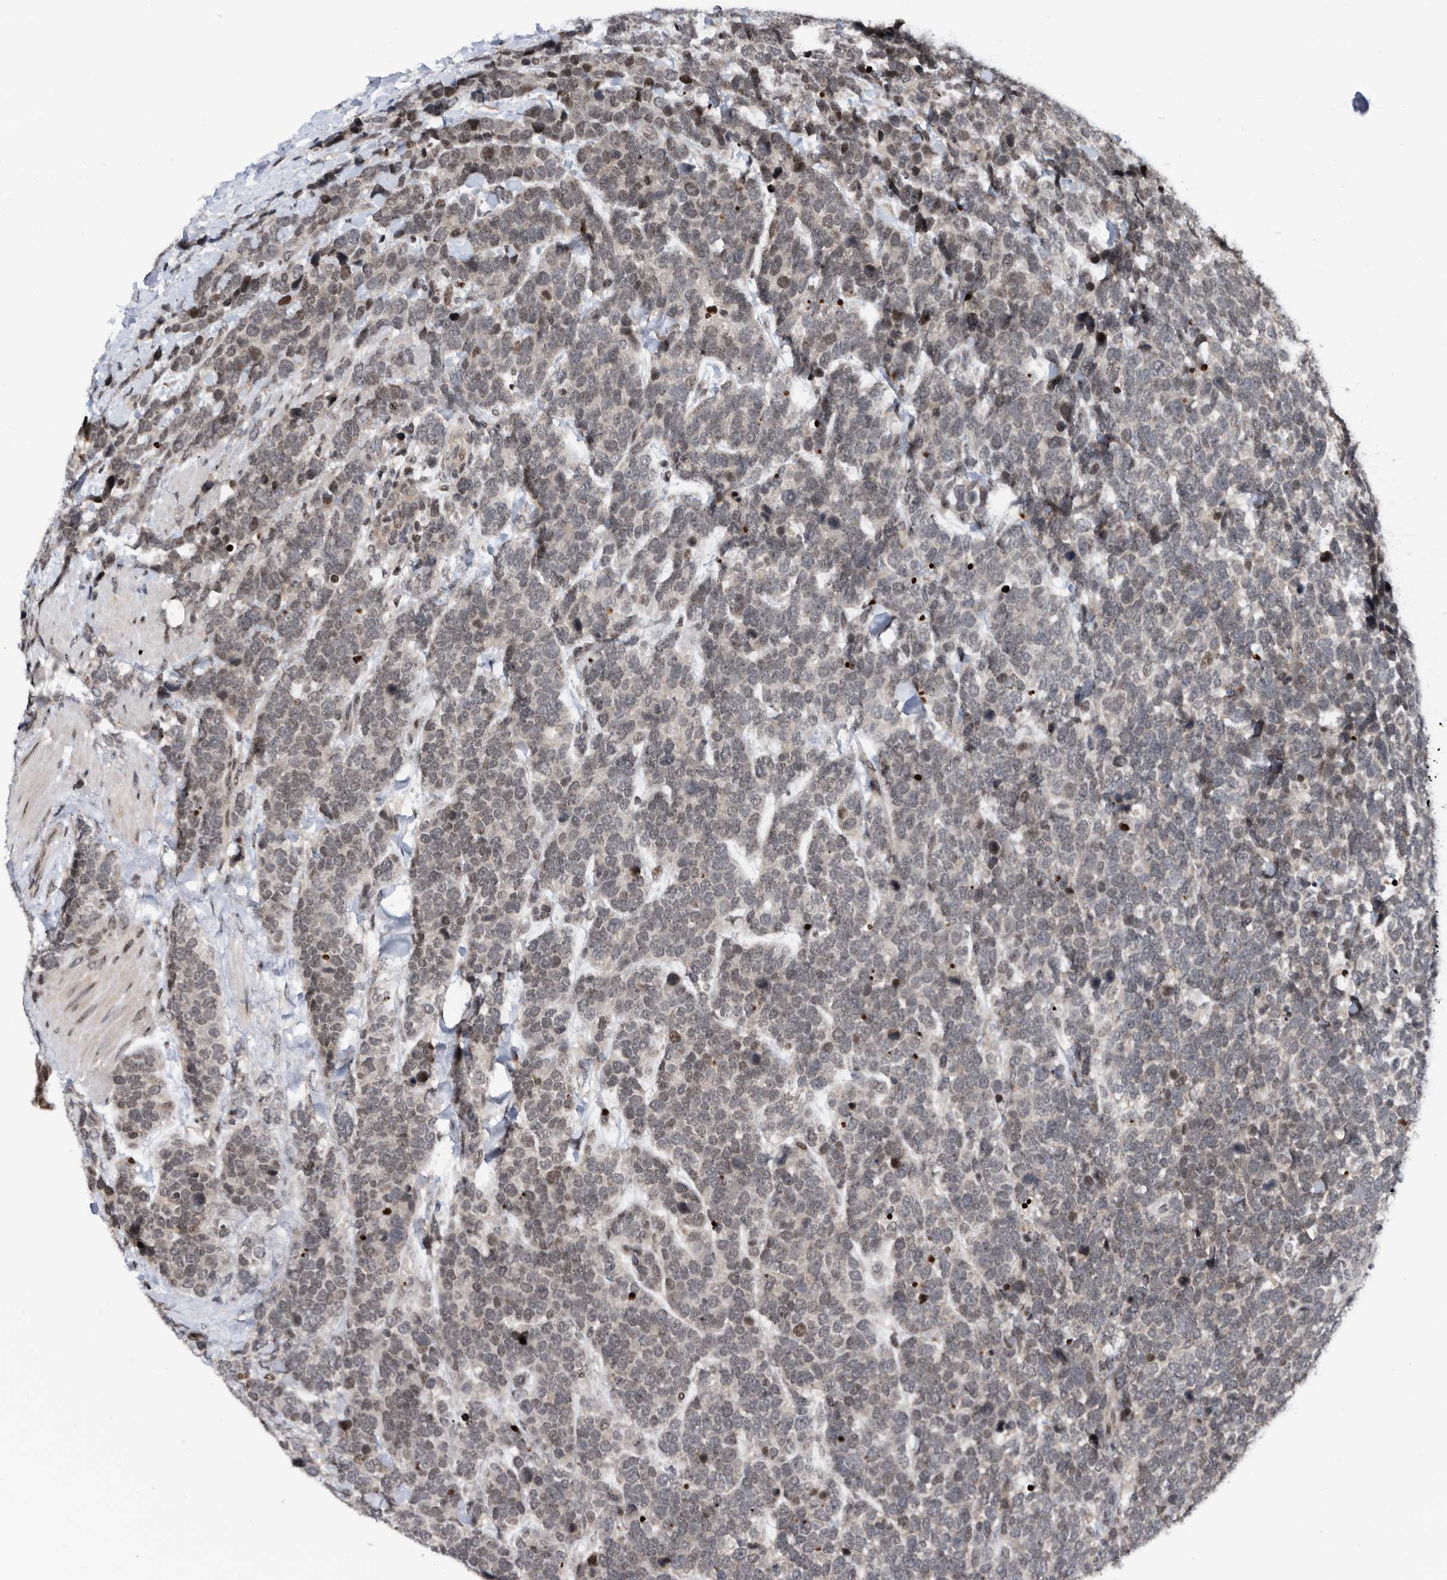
{"staining": {"intensity": "weak", "quantity": "25%-75%", "location": "nuclear"}, "tissue": "urothelial cancer", "cell_type": "Tumor cells", "image_type": "cancer", "snomed": [{"axis": "morphology", "description": "Urothelial carcinoma, High grade"}, {"axis": "topography", "description": "Urinary bladder"}], "caption": "There is low levels of weak nuclear staining in tumor cells of urothelial cancer, as demonstrated by immunohistochemical staining (brown color).", "gene": "SNRNP48", "patient": {"sex": "female", "age": 82}}